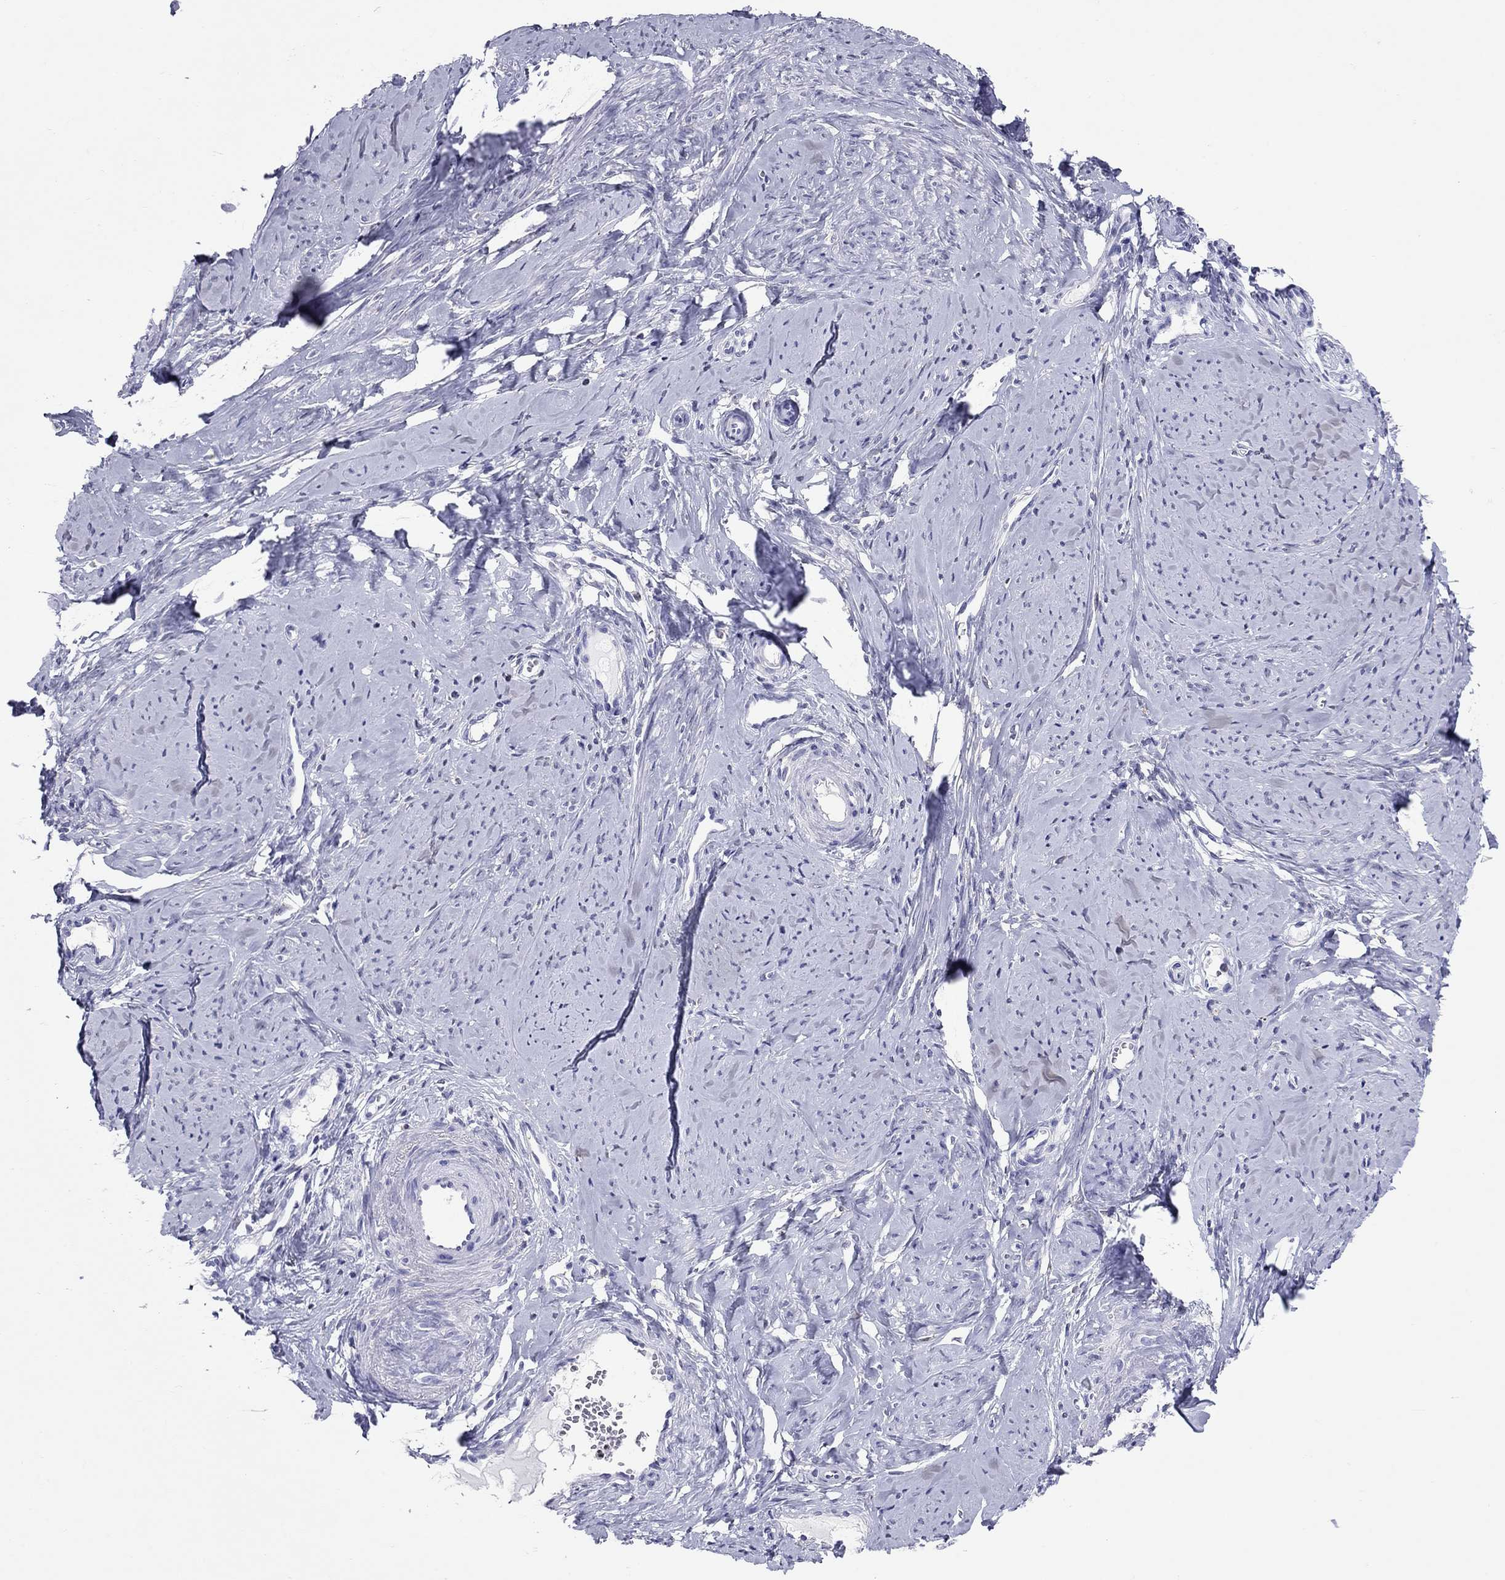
{"staining": {"intensity": "negative", "quantity": "none", "location": "none"}, "tissue": "smooth muscle", "cell_type": "Smooth muscle cells", "image_type": "normal", "snomed": [{"axis": "morphology", "description": "Normal tissue, NOS"}, {"axis": "topography", "description": "Smooth muscle"}], "caption": "This is an IHC histopathology image of unremarkable human smooth muscle. There is no positivity in smooth muscle cells.", "gene": "SLC46A2", "patient": {"sex": "female", "age": 48}}